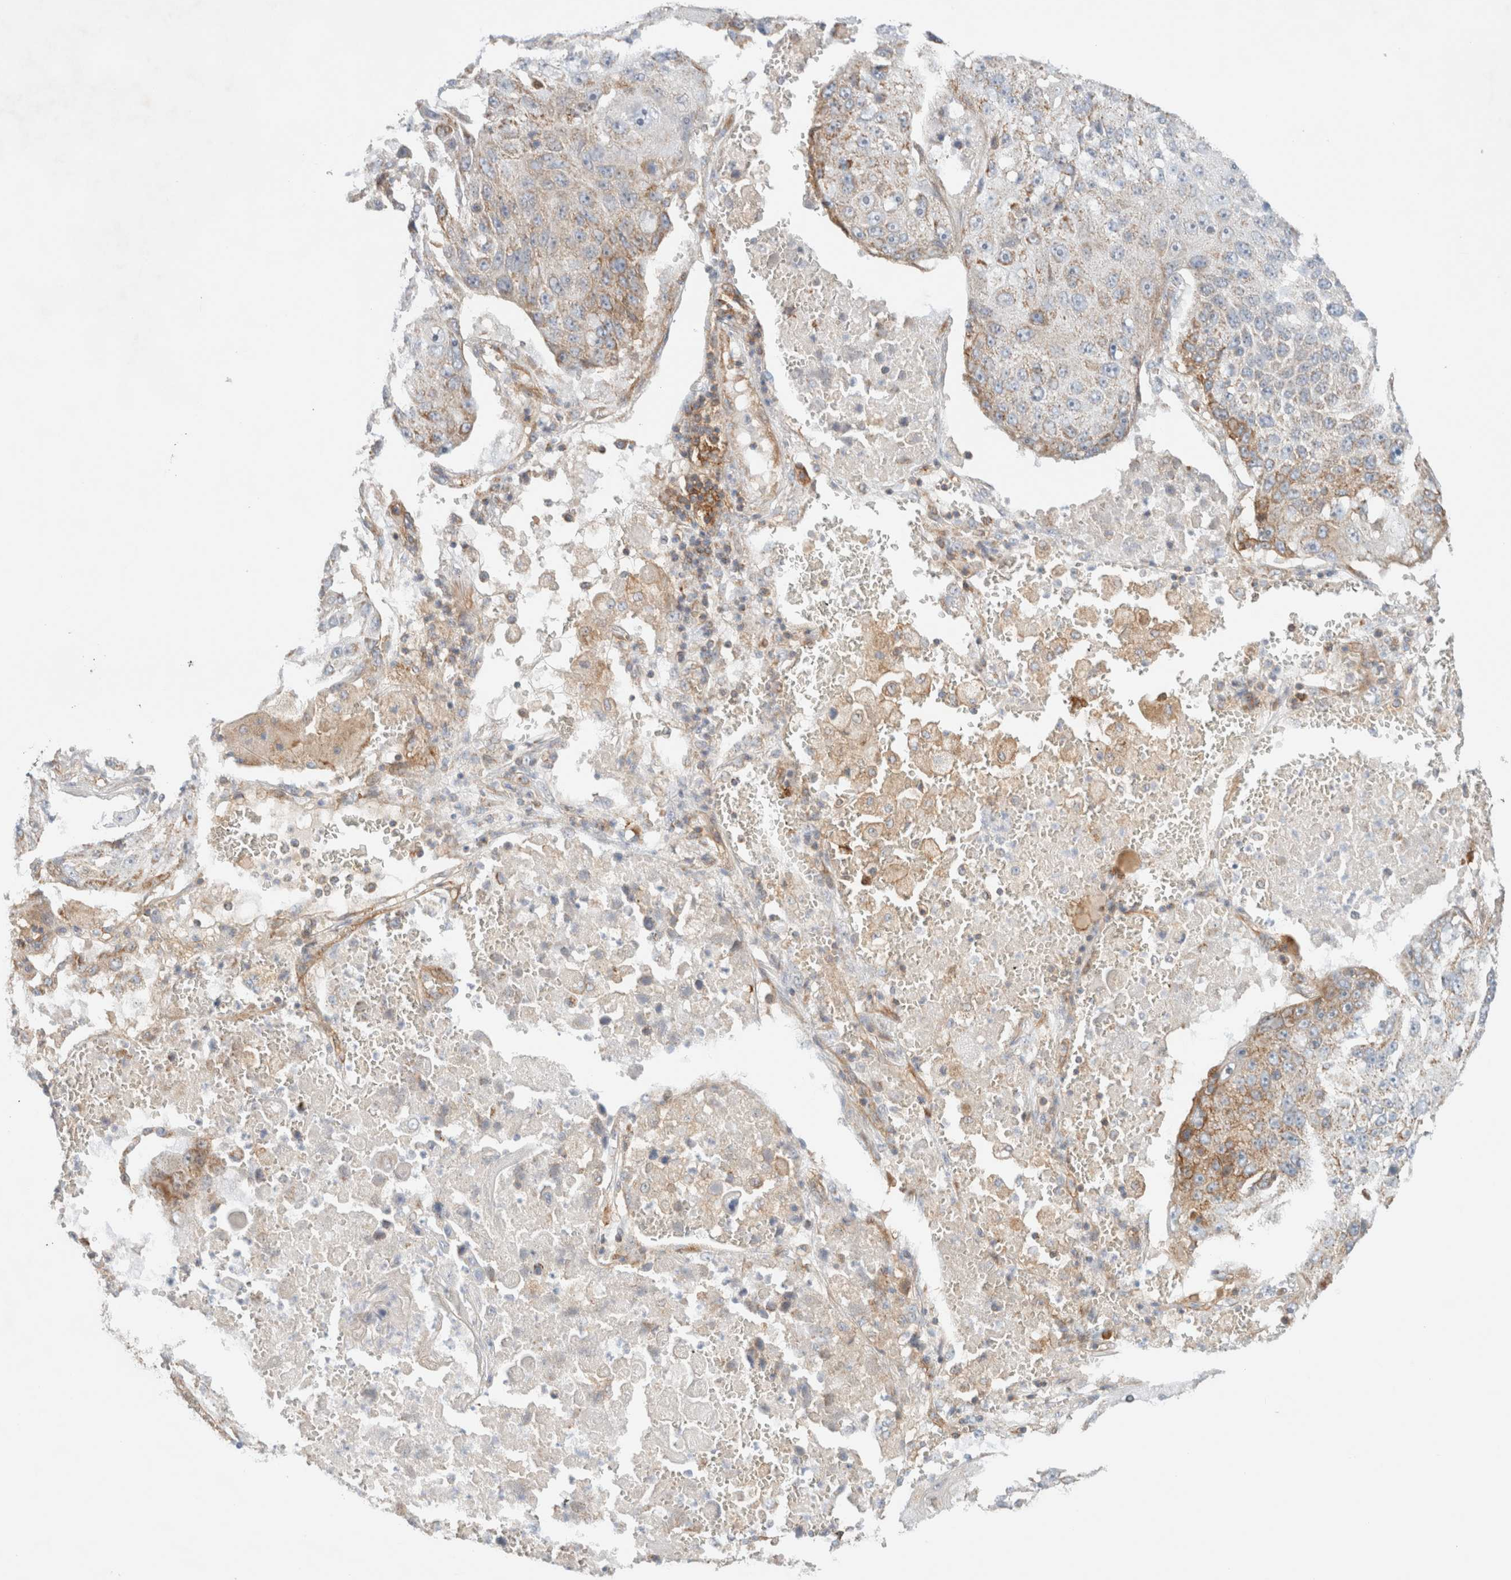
{"staining": {"intensity": "moderate", "quantity": "<25%", "location": "cytoplasmic/membranous"}, "tissue": "lung cancer", "cell_type": "Tumor cells", "image_type": "cancer", "snomed": [{"axis": "morphology", "description": "Squamous cell carcinoma, NOS"}, {"axis": "topography", "description": "Lung"}], "caption": "Immunohistochemistry histopathology image of neoplastic tissue: human lung cancer (squamous cell carcinoma) stained using IHC reveals low levels of moderate protein expression localized specifically in the cytoplasmic/membranous of tumor cells, appearing as a cytoplasmic/membranous brown color.", "gene": "MRM3", "patient": {"sex": "male", "age": 61}}